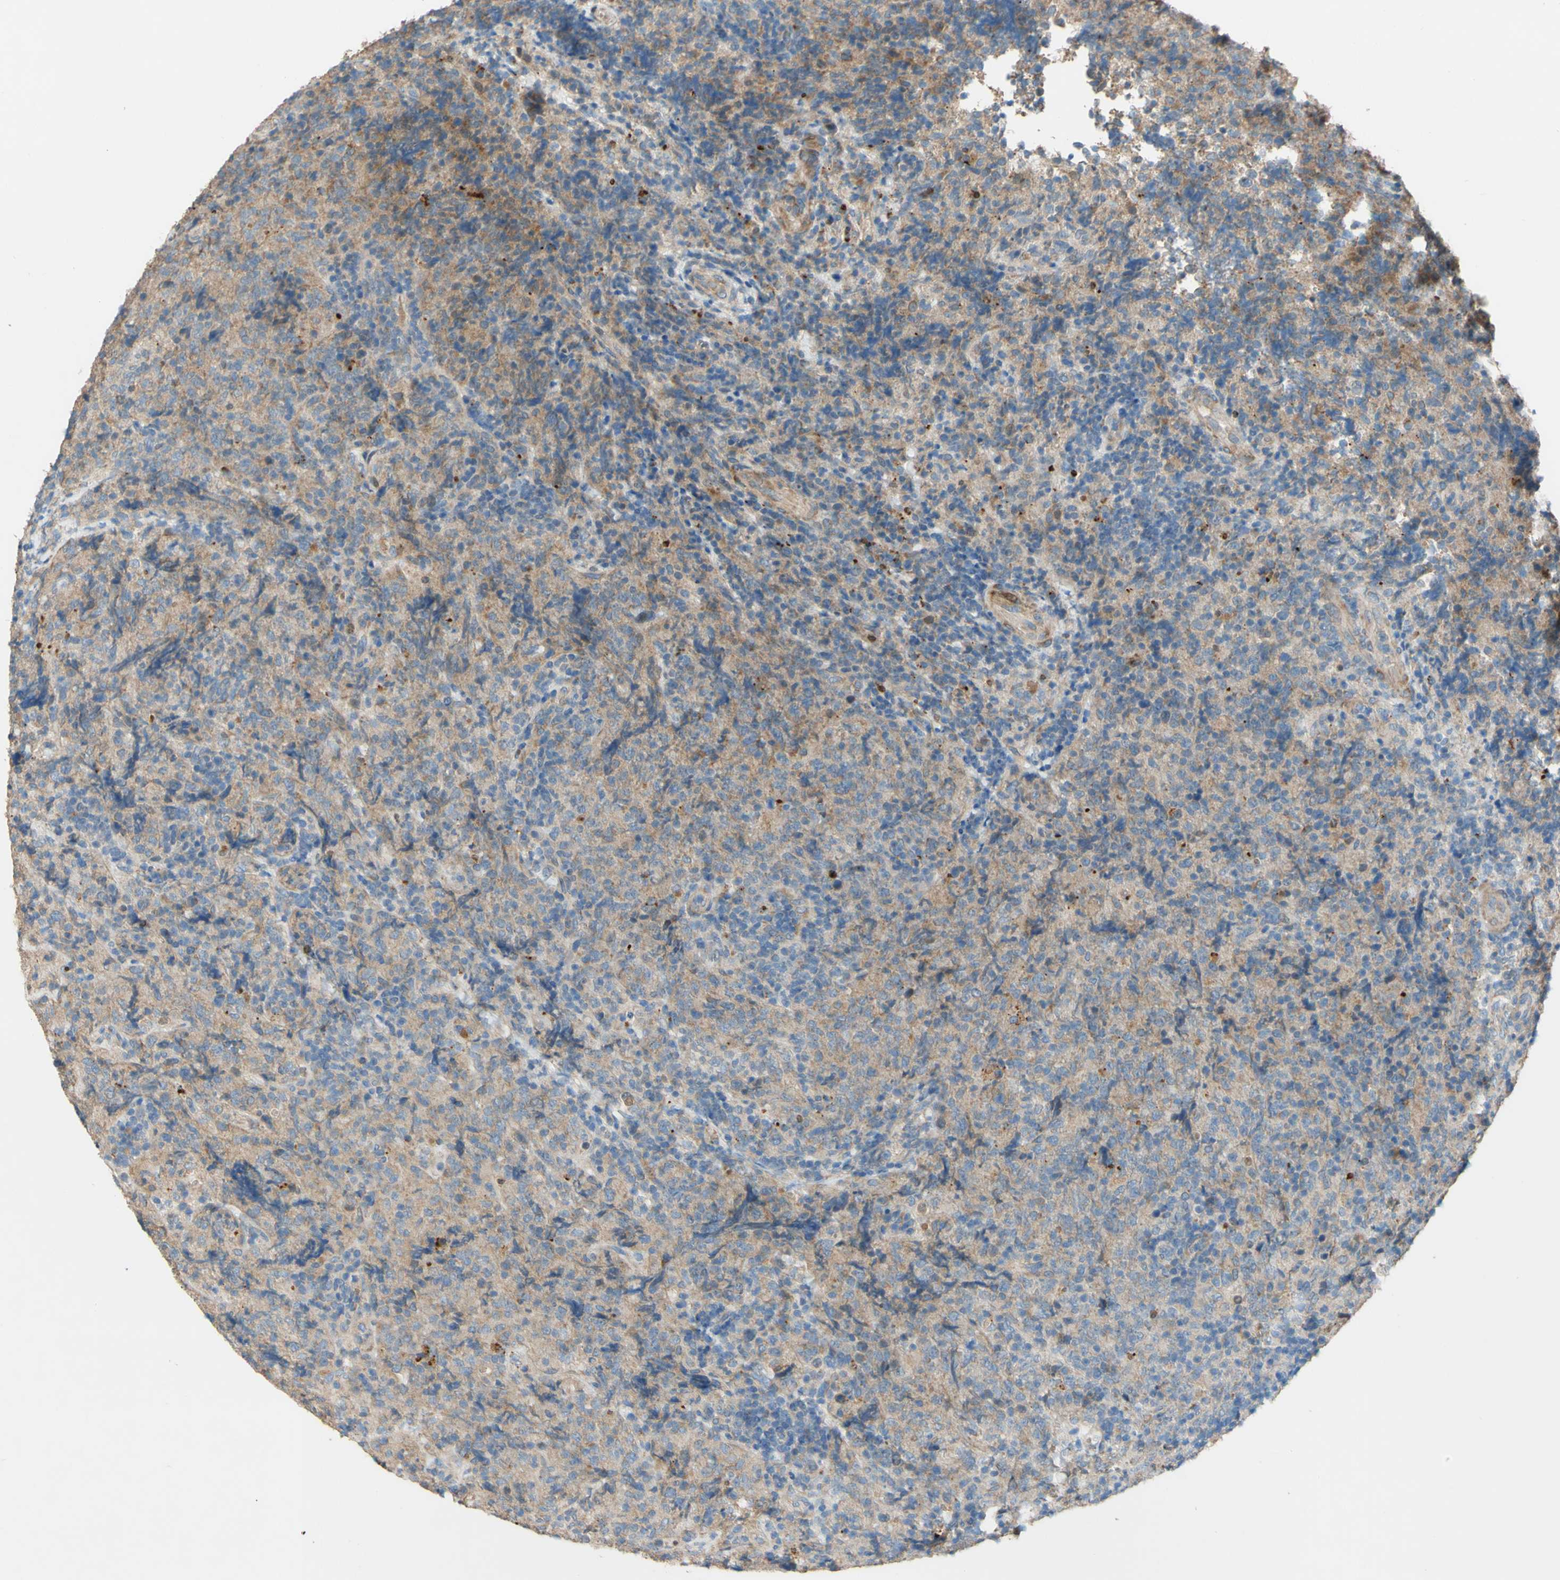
{"staining": {"intensity": "weak", "quantity": ">75%", "location": "cytoplasmic/membranous"}, "tissue": "lymphoma", "cell_type": "Tumor cells", "image_type": "cancer", "snomed": [{"axis": "morphology", "description": "Malignant lymphoma, non-Hodgkin's type, High grade"}, {"axis": "topography", "description": "Tonsil"}], "caption": "Brown immunohistochemical staining in human lymphoma reveals weak cytoplasmic/membranous expression in approximately >75% of tumor cells.", "gene": "DKK3", "patient": {"sex": "female", "age": 36}}